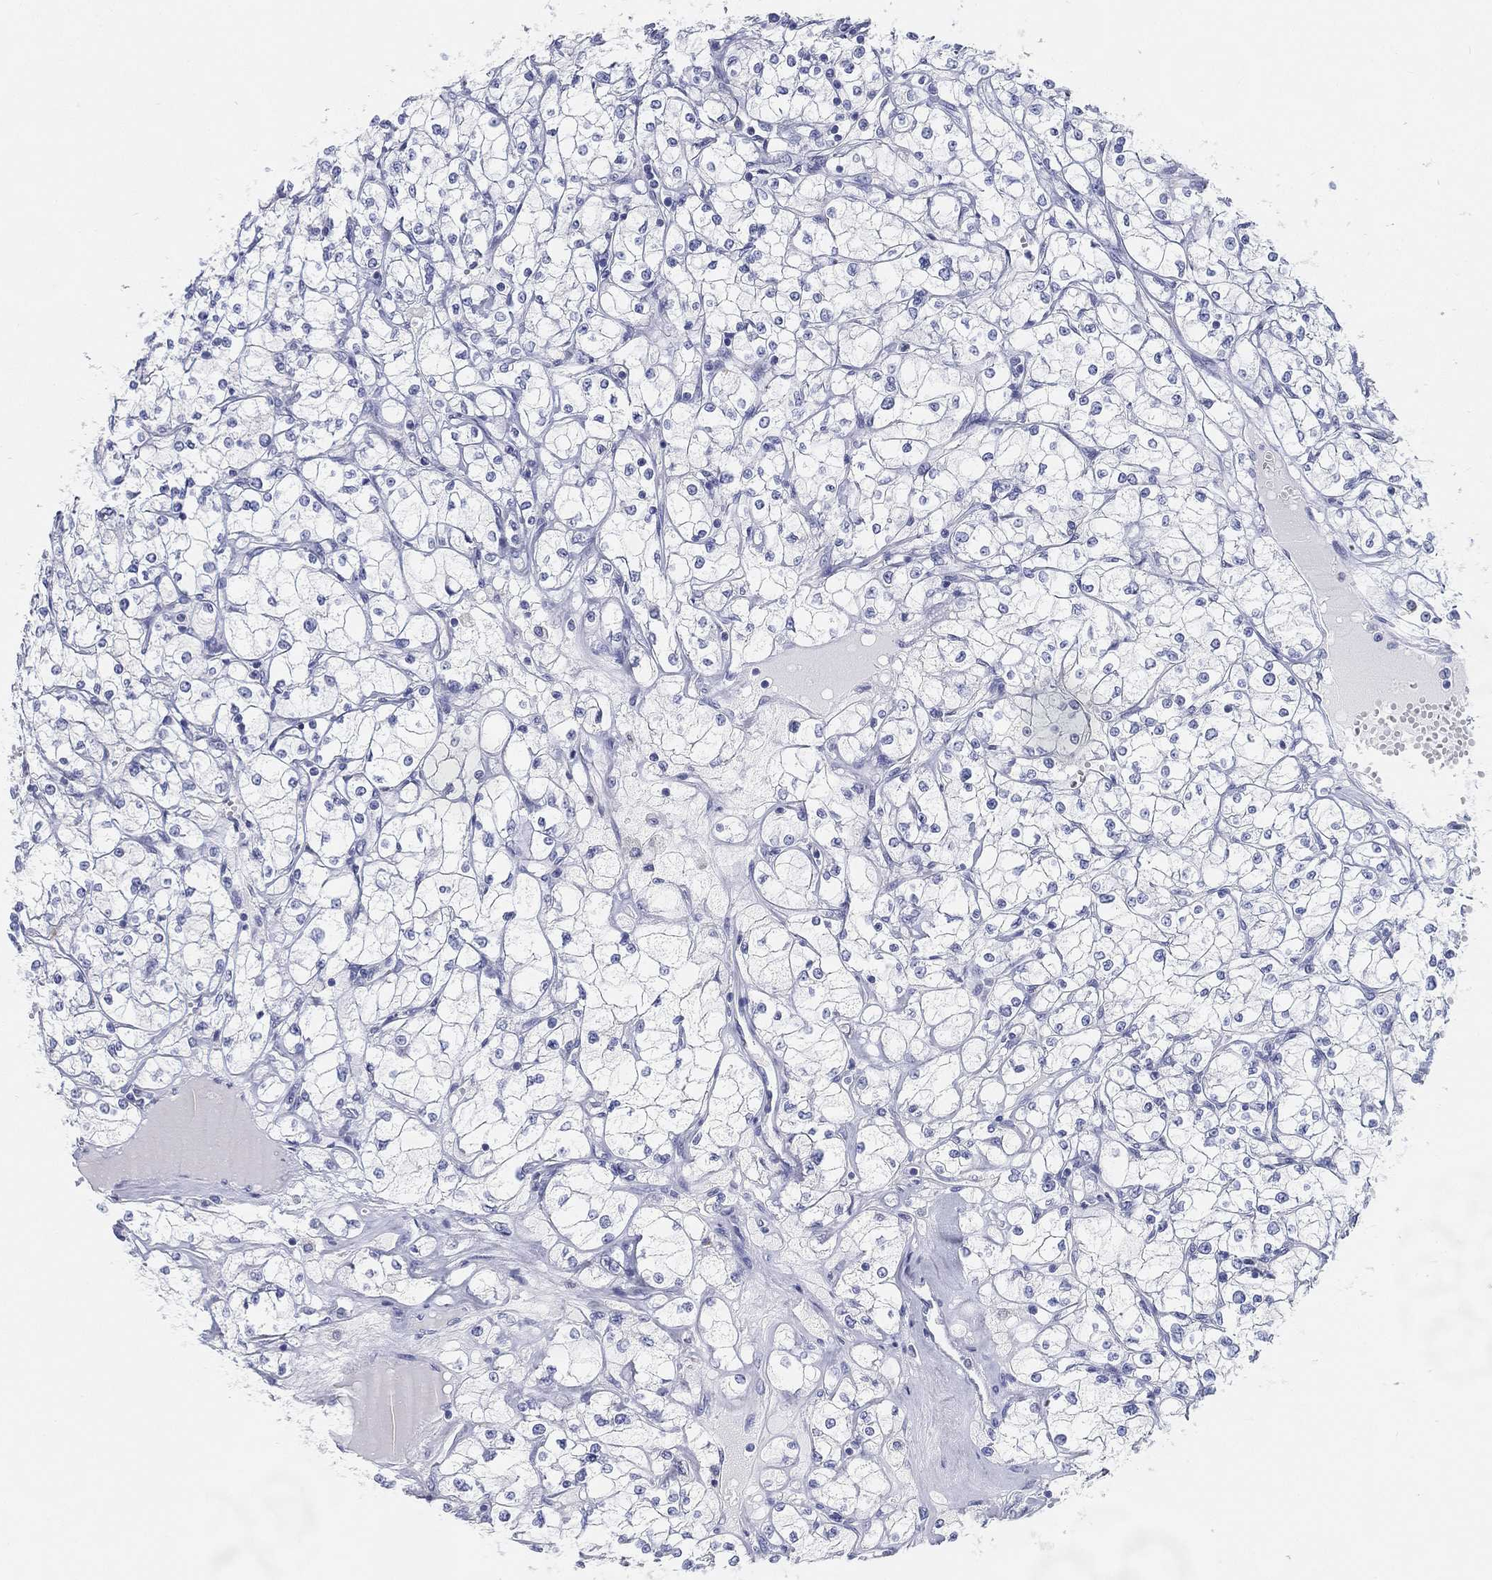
{"staining": {"intensity": "negative", "quantity": "none", "location": "none"}, "tissue": "renal cancer", "cell_type": "Tumor cells", "image_type": "cancer", "snomed": [{"axis": "morphology", "description": "Adenocarcinoma, NOS"}, {"axis": "topography", "description": "Kidney"}], "caption": "Histopathology image shows no protein staining in tumor cells of renal cancer tissue. The staining is performed using DAB brown chromogen with nuclei counter-stained in using hematoxylin.", "gene": "GPR61", "patient": {"sex": "male", "age": 67}}